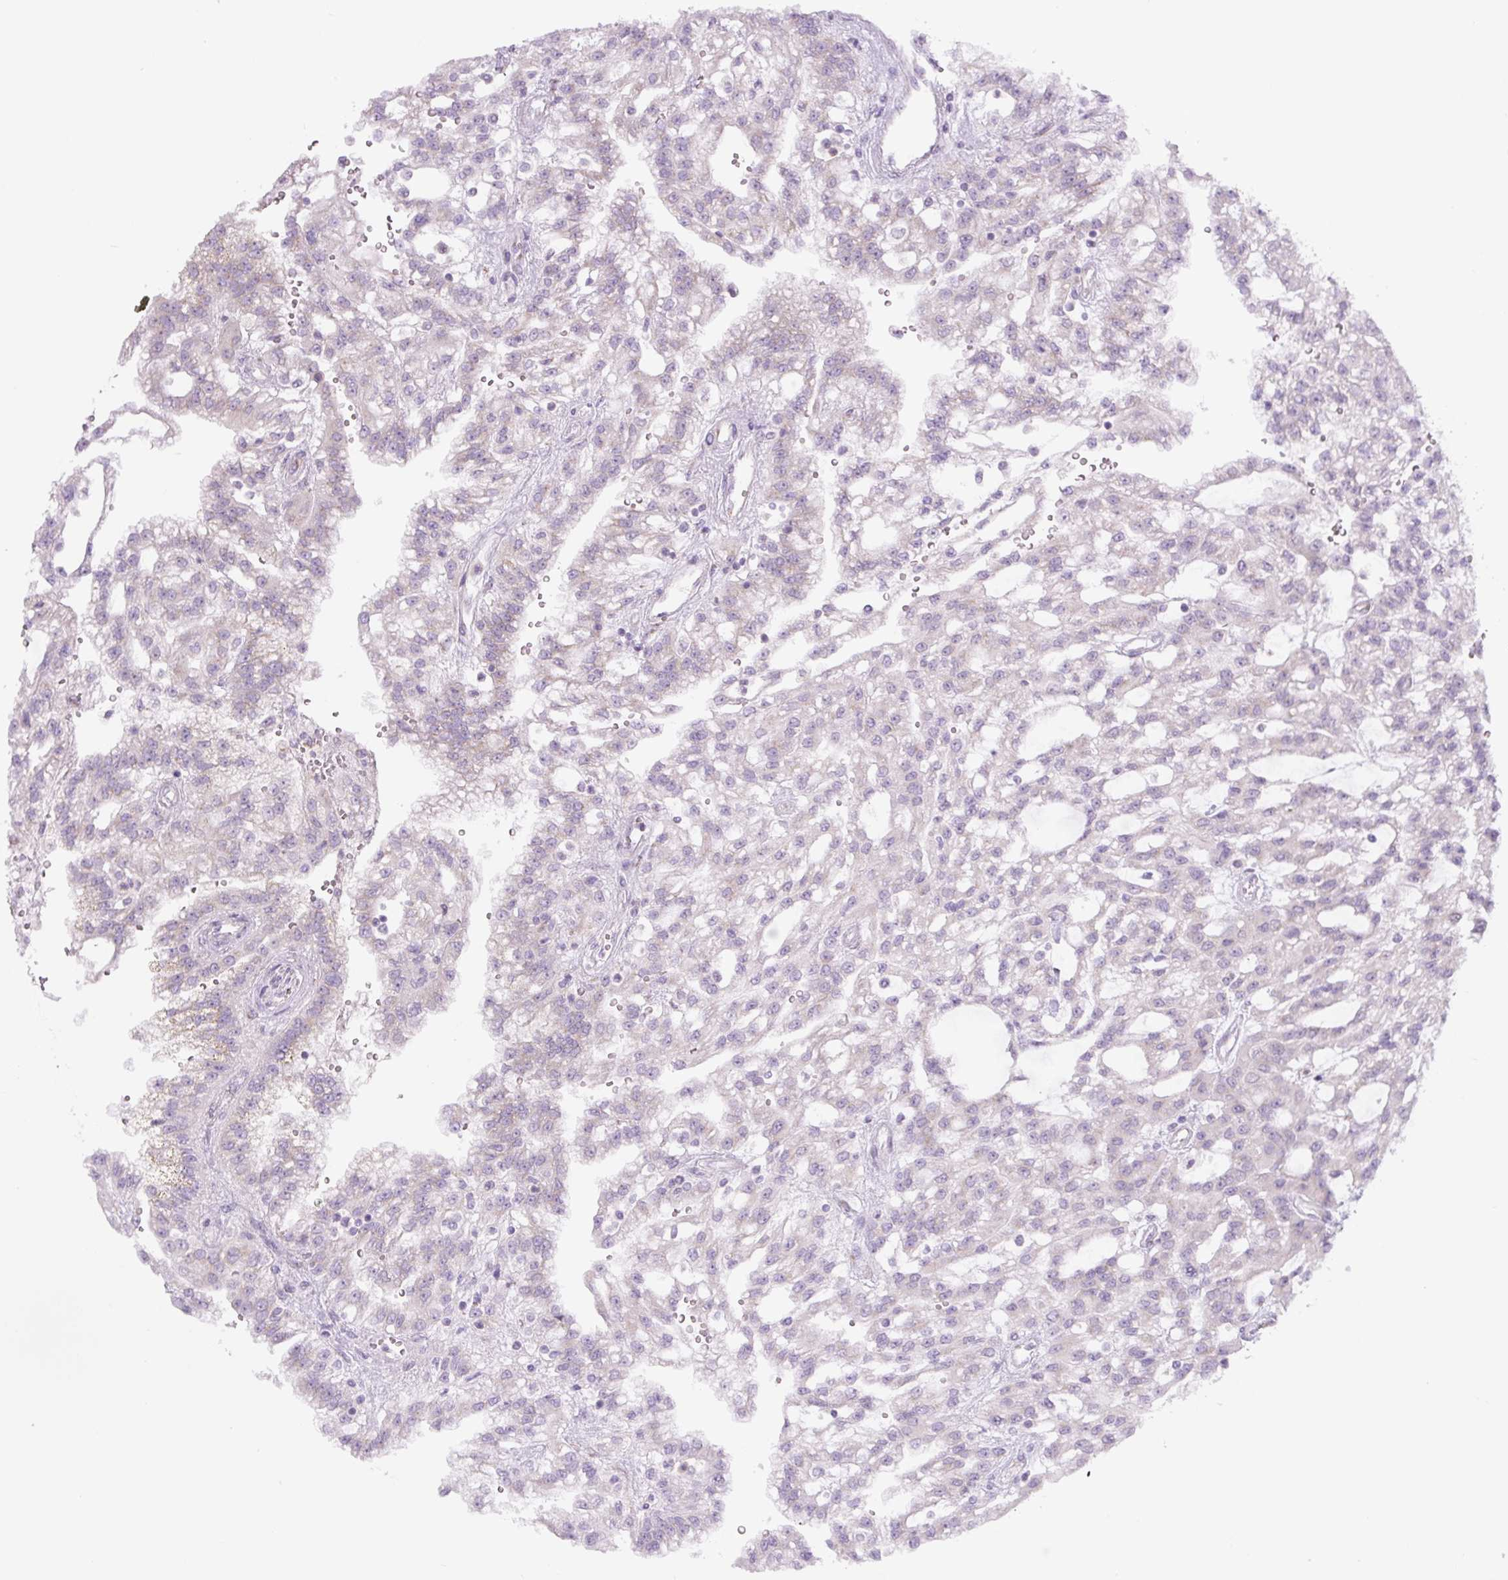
{"staining": {"intensity": "negative", "quantity": "none", "location": "none"}, "tissue": "renal cancer", "cell_type": "Tumor cells", "image_type": "cancer", "snomed": [{"axis": "morphology", "description": "Adenocarcinoma, NOS"}, {"axis": "topography", "description": "Kidney"}], "caption": "DAB (3,3'-diaminobenzidine) immunohistochemical staining of human renal adenocarcinoma demonstrates no significant positivity in tumor cells.", "gene": "MLX", "patient": {"sex": "male", "age": 63}}